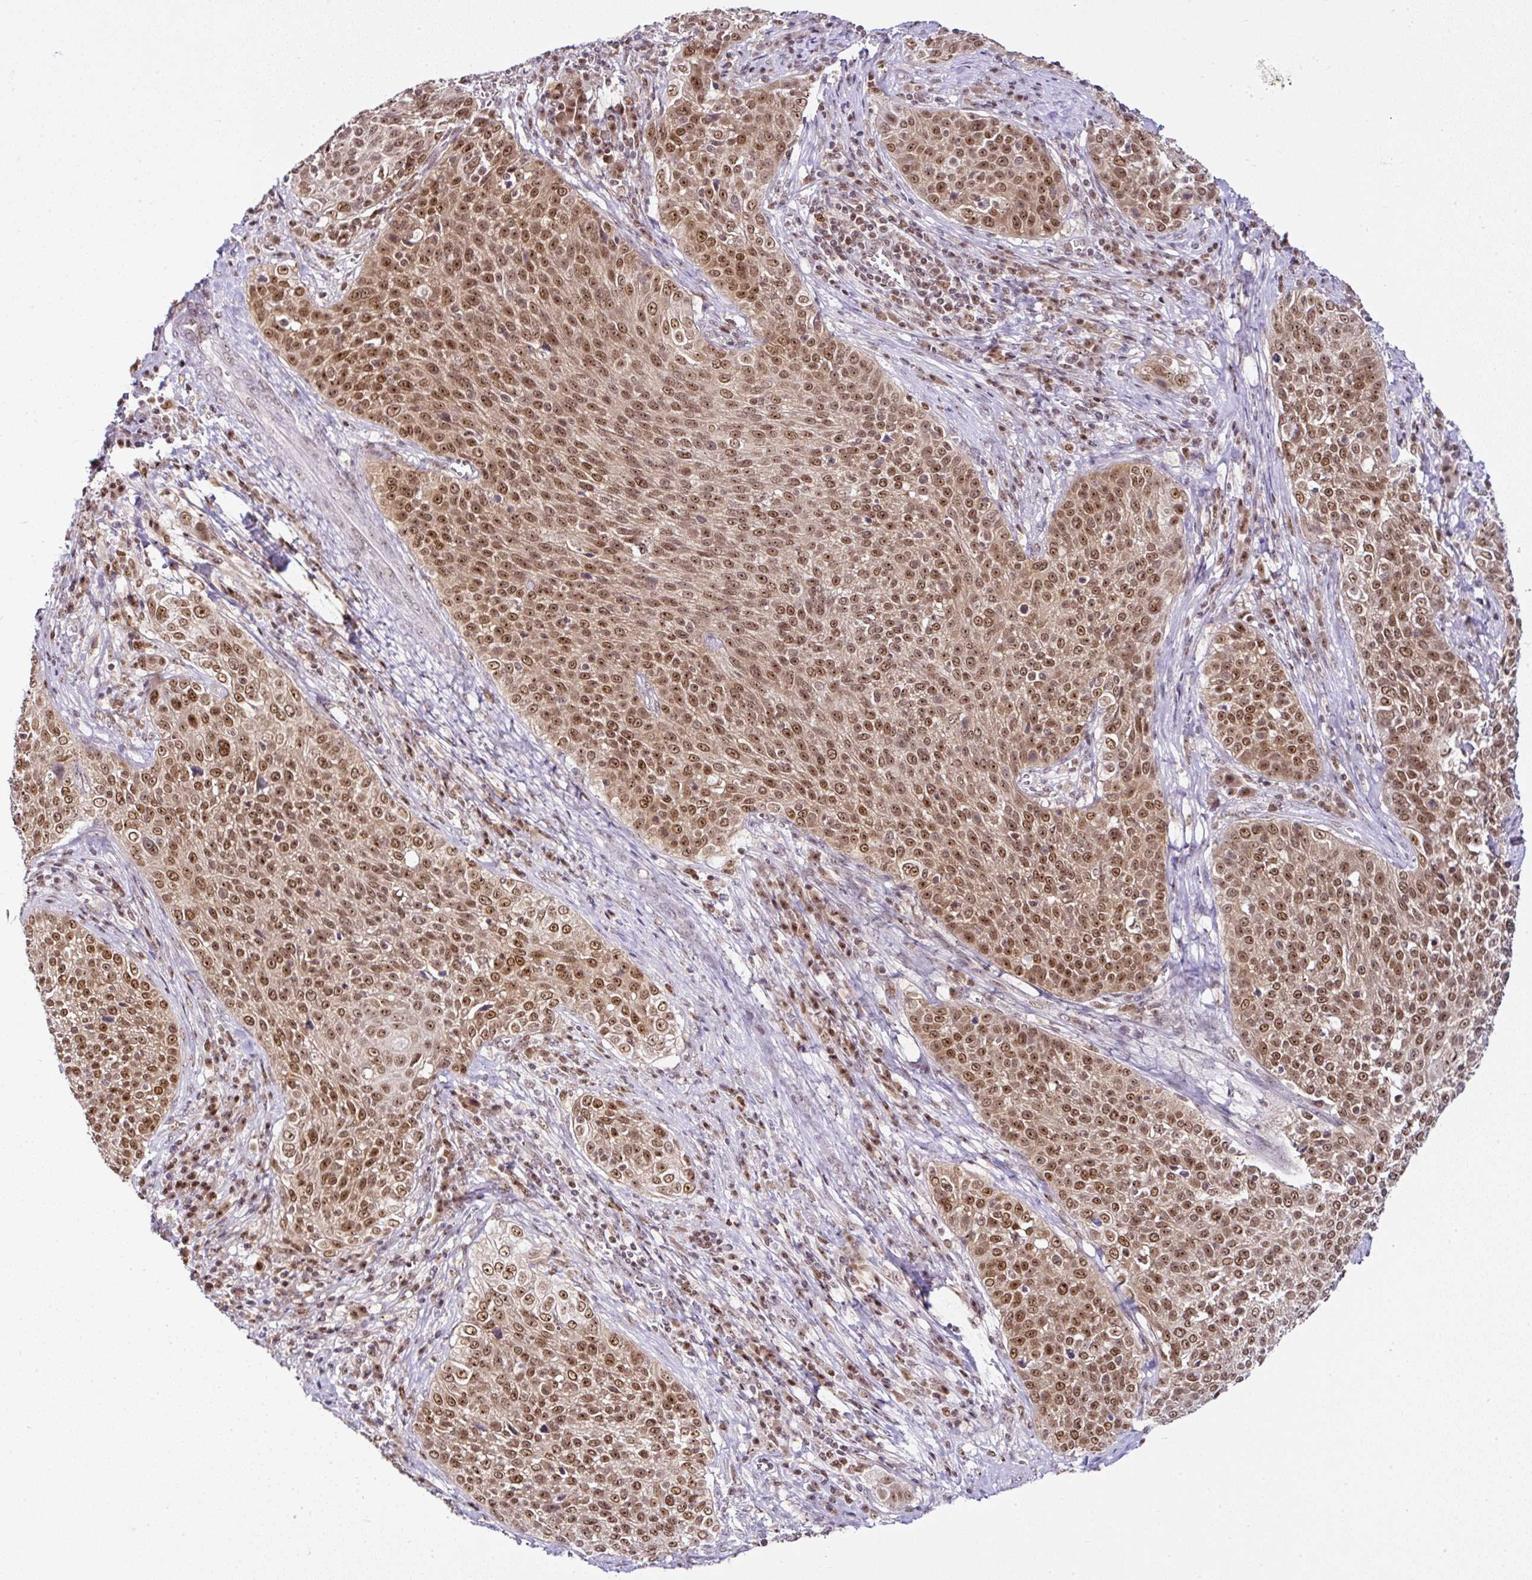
{"staining": {"intensity": "moderate", "quantity": ">75%", "location": "nuclear"}, "tissue": "cervical cancer", "cell_type": "Tumor cells", "image_type": "cancer", "snomed": [{"axis": "morphology", "description": "Squamous cell carcinoma, NOS"}, {"axis": "topography", "description": "Cervix"}], "caption": "Immunohistochemical staining of human cervical cancer displays medium levels of moderate nuclear protein expression in approximately >75% of tumor cells.", "gene": "PTPN2", "patient": {"sex": "female", "age": 31}}